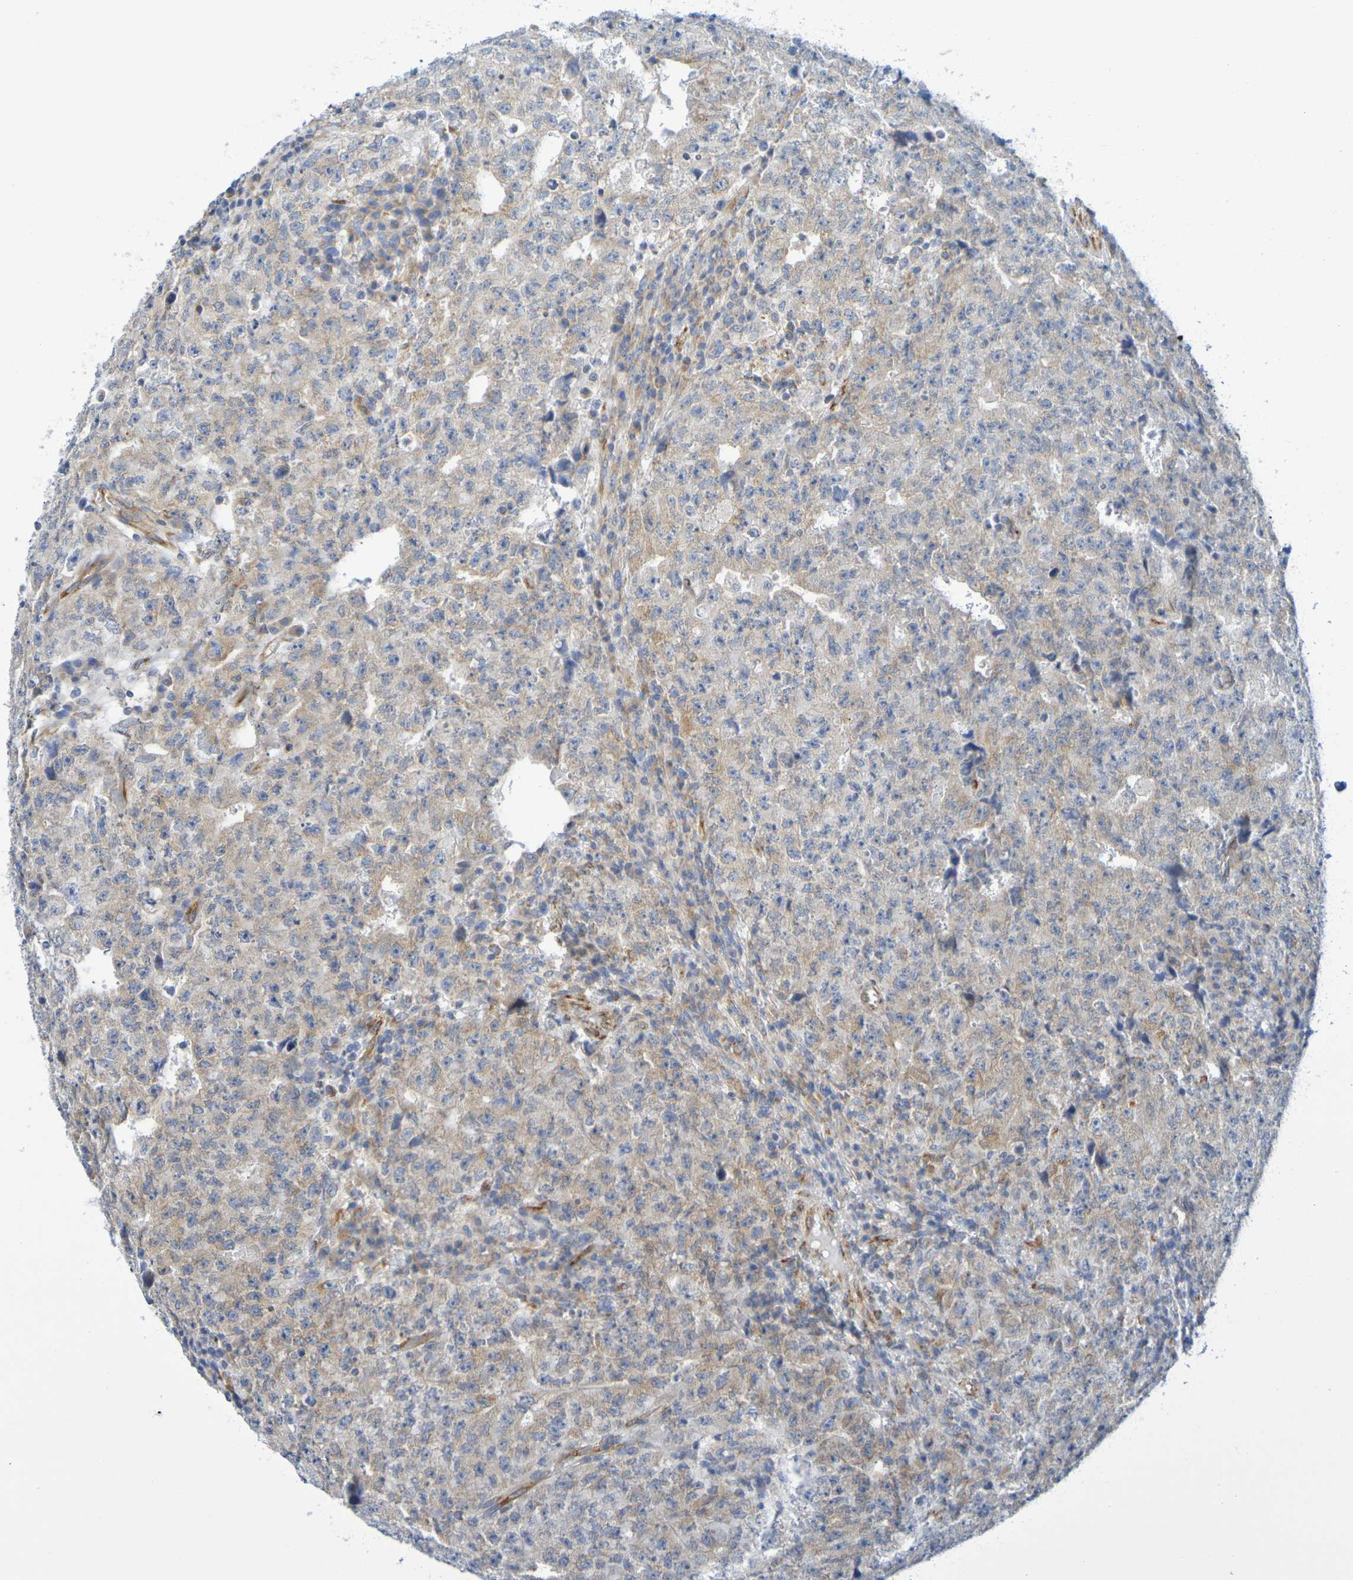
{"staining": {"intensity": "weak", "quantity": ">75%", "location": "cytoplasmic/membranous"}, "tissue": "testis cancer", "cell_type": "Tumor cells", "image_type": "cancer", "snomed": [{"axis": "morphology", "description": "Necrosis, NOS"}, {"axis": "morphology", "description": "Carcinoma, Embryonal, NOS"}, {"axis": "topography", "description": "Testis"}], "caption": "Human testis cancer stained with a brown dye demonstrates weak cytoplasmic/membranous positive positivity in about >75% of tumor cells.", "gene": "TMCC3", "patient": {"sex": "male", "age": 19}}